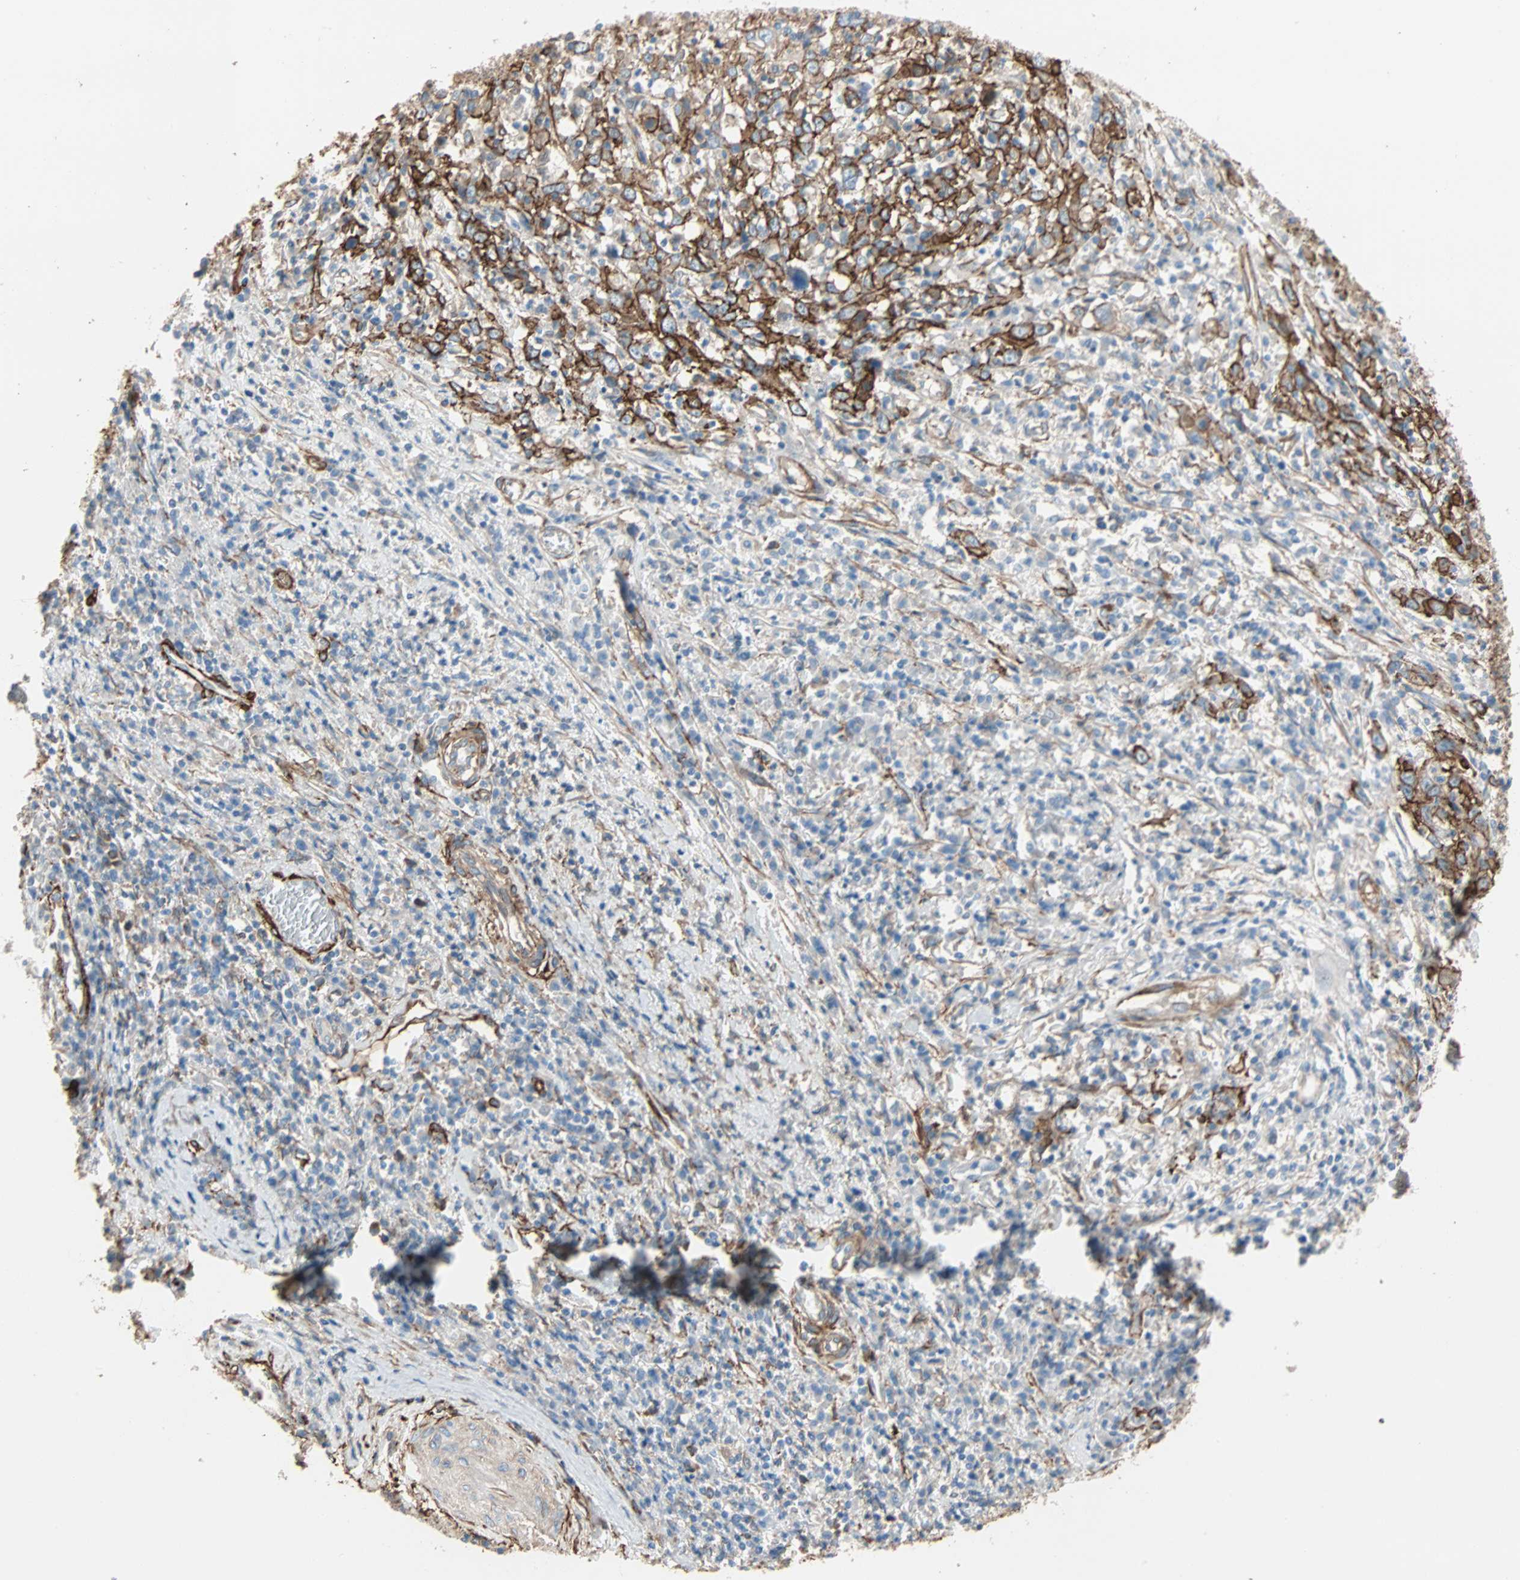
{"staining": {"intensity": "strong", "quantity": ">75%", "location": "cytoplasmic/membranous"}, "tissue": "cervical cancer", "cell_type": "Tumor cells", "image_type": "cancer", "snomed": [{"axis": "morphology", "description": "Squamous cell carcinoma, NOS"}, {"axis": "topography", "description": "Cervix"}], "caption": "The histopathology image exhibits a brown stain indicating the presence of a protein in the cytoplasmic/membranous of tumor cells in cervical squamous cell carcinoma.", "gene": "EPB41L2", "patient": {"sex": "female", "age": 46}}